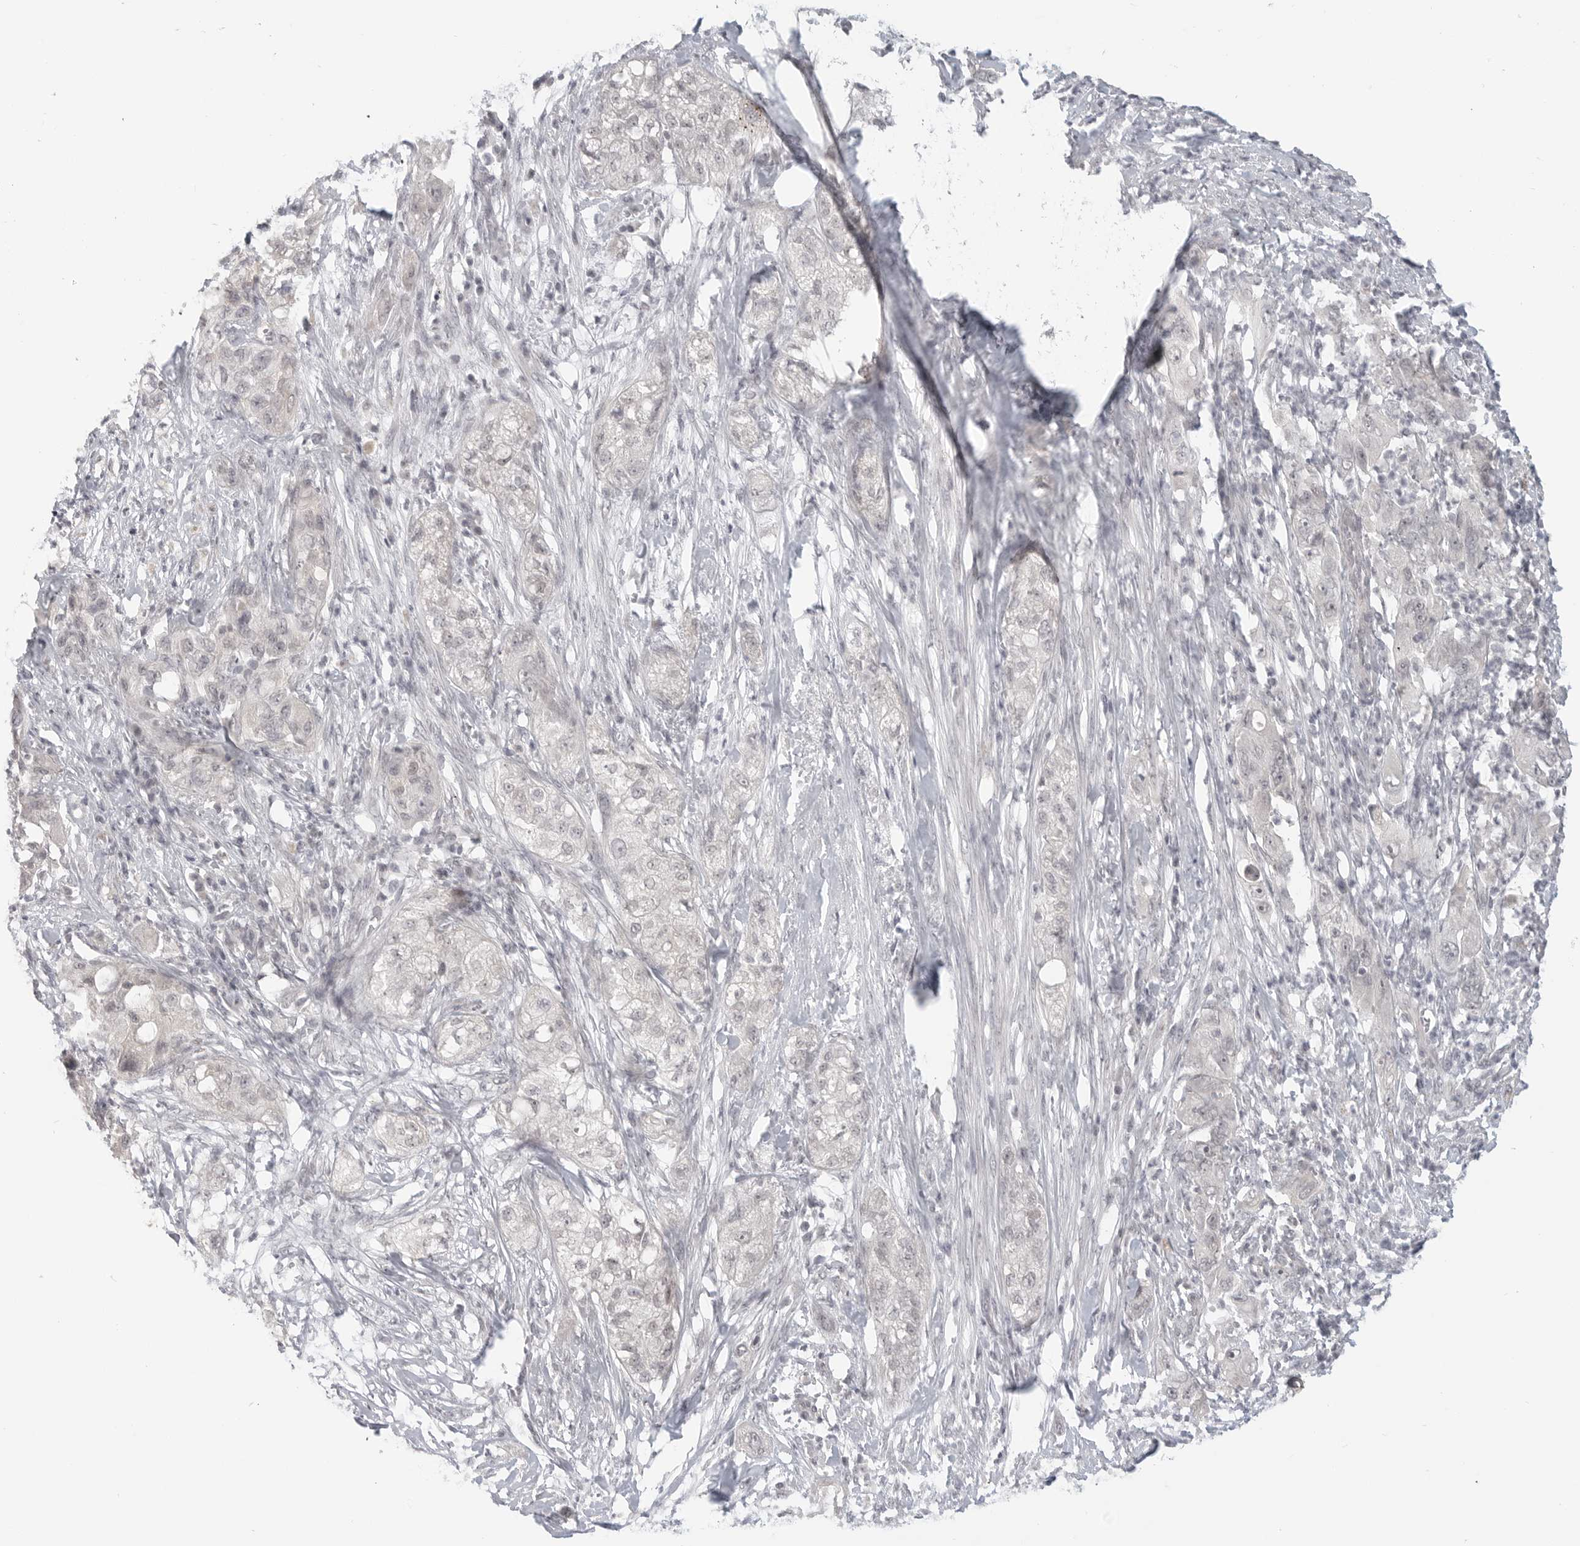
{"staining": {"intensity": "negative", "quantity": "none", "location": "none"}, "tissue": "pancreatic cancer", "cell_type": "Tumor cells", "image_type": "cancer", "snomed": [{"axis": "morphology", "description": "Adenocarcinoma, NOS"}, {"axis": "topography", "description": "Pancreas"}], "caption": "Pancreatic adenocarcinoma was stained to show a protein in brown. There is no significant expression in tumor cells. (Brightfield microscopy of DAB immunohistochemistry at high magnification).", "gene": "KLK11", "patient": {"sex": "female", "age": 78}}